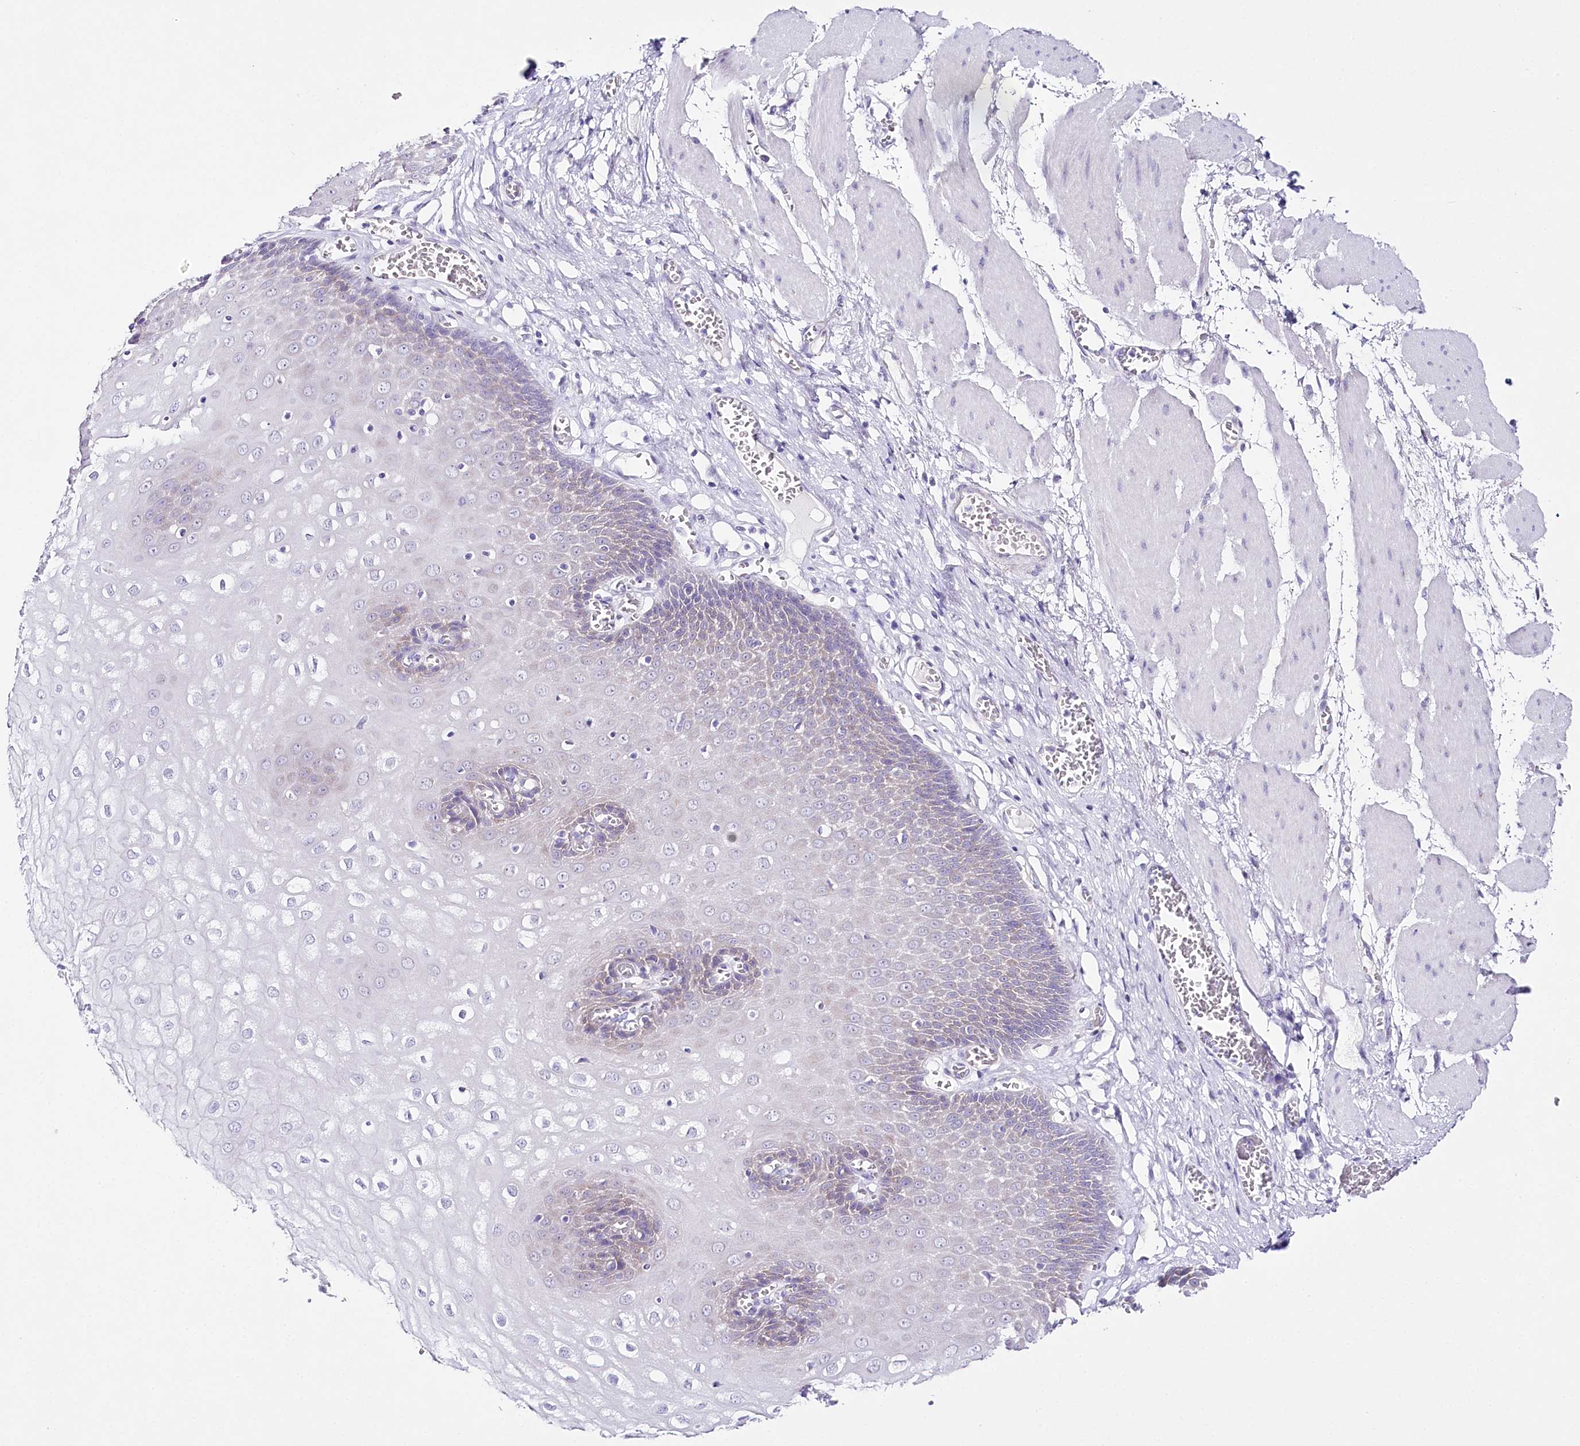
{"staining": {"intensity": "negative", "quantity": "none", "location": "none"}, "tissue": "esophagus", "cell_type": "Squamous epithelial cells", "image_type": "normal", "snomed": [{"axis": "morphology", "description": "Normal tissue, NOS"}, {"axis": "topography", "description": "Esophagus"}], "caption": "Immunohistochemistry (IHC) image of benign esophagus stained for a protein (brown), which displays no positivity in squamous epithelial cells.", "gene": "CSN3", "patient": {"sex": "male", "age": 60}}